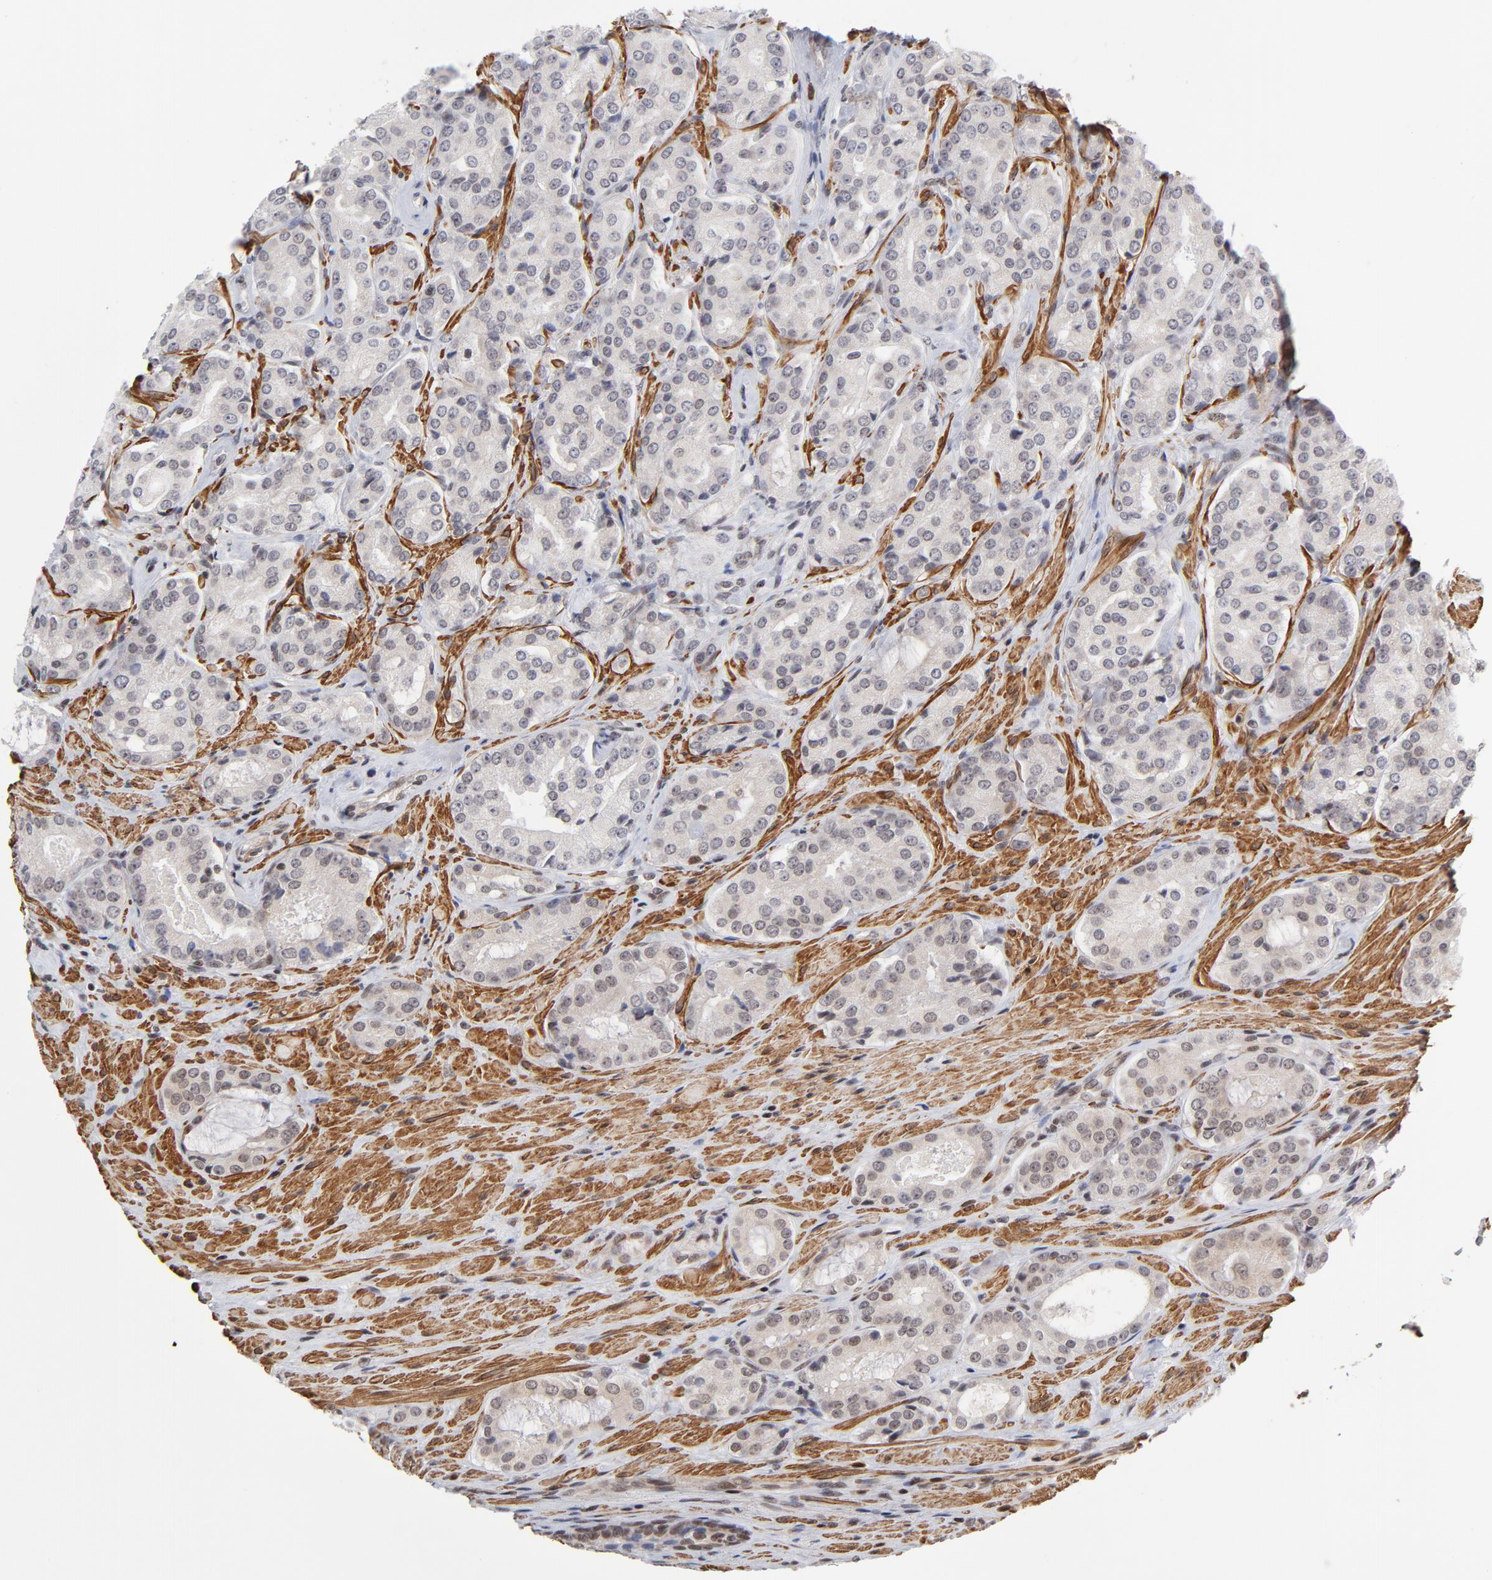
{"staining": {"intensity": "weak", "quantity": "<25%", "location": "nuclear"}, "tissue": "prostate cancer", "cell_type": "Tumor cells", "image_type": "cancer", "snomed": [{"axis": "morphology", "description": "Adenocarcinoma, High grade"}, {"axis": "topography", "description": "Prostate"}], "caption": "The image demonstrates no staining of tumor cells in prostate cancer.", "gene": "CTCF", "patient": {"sex": "male", "age": 72}}